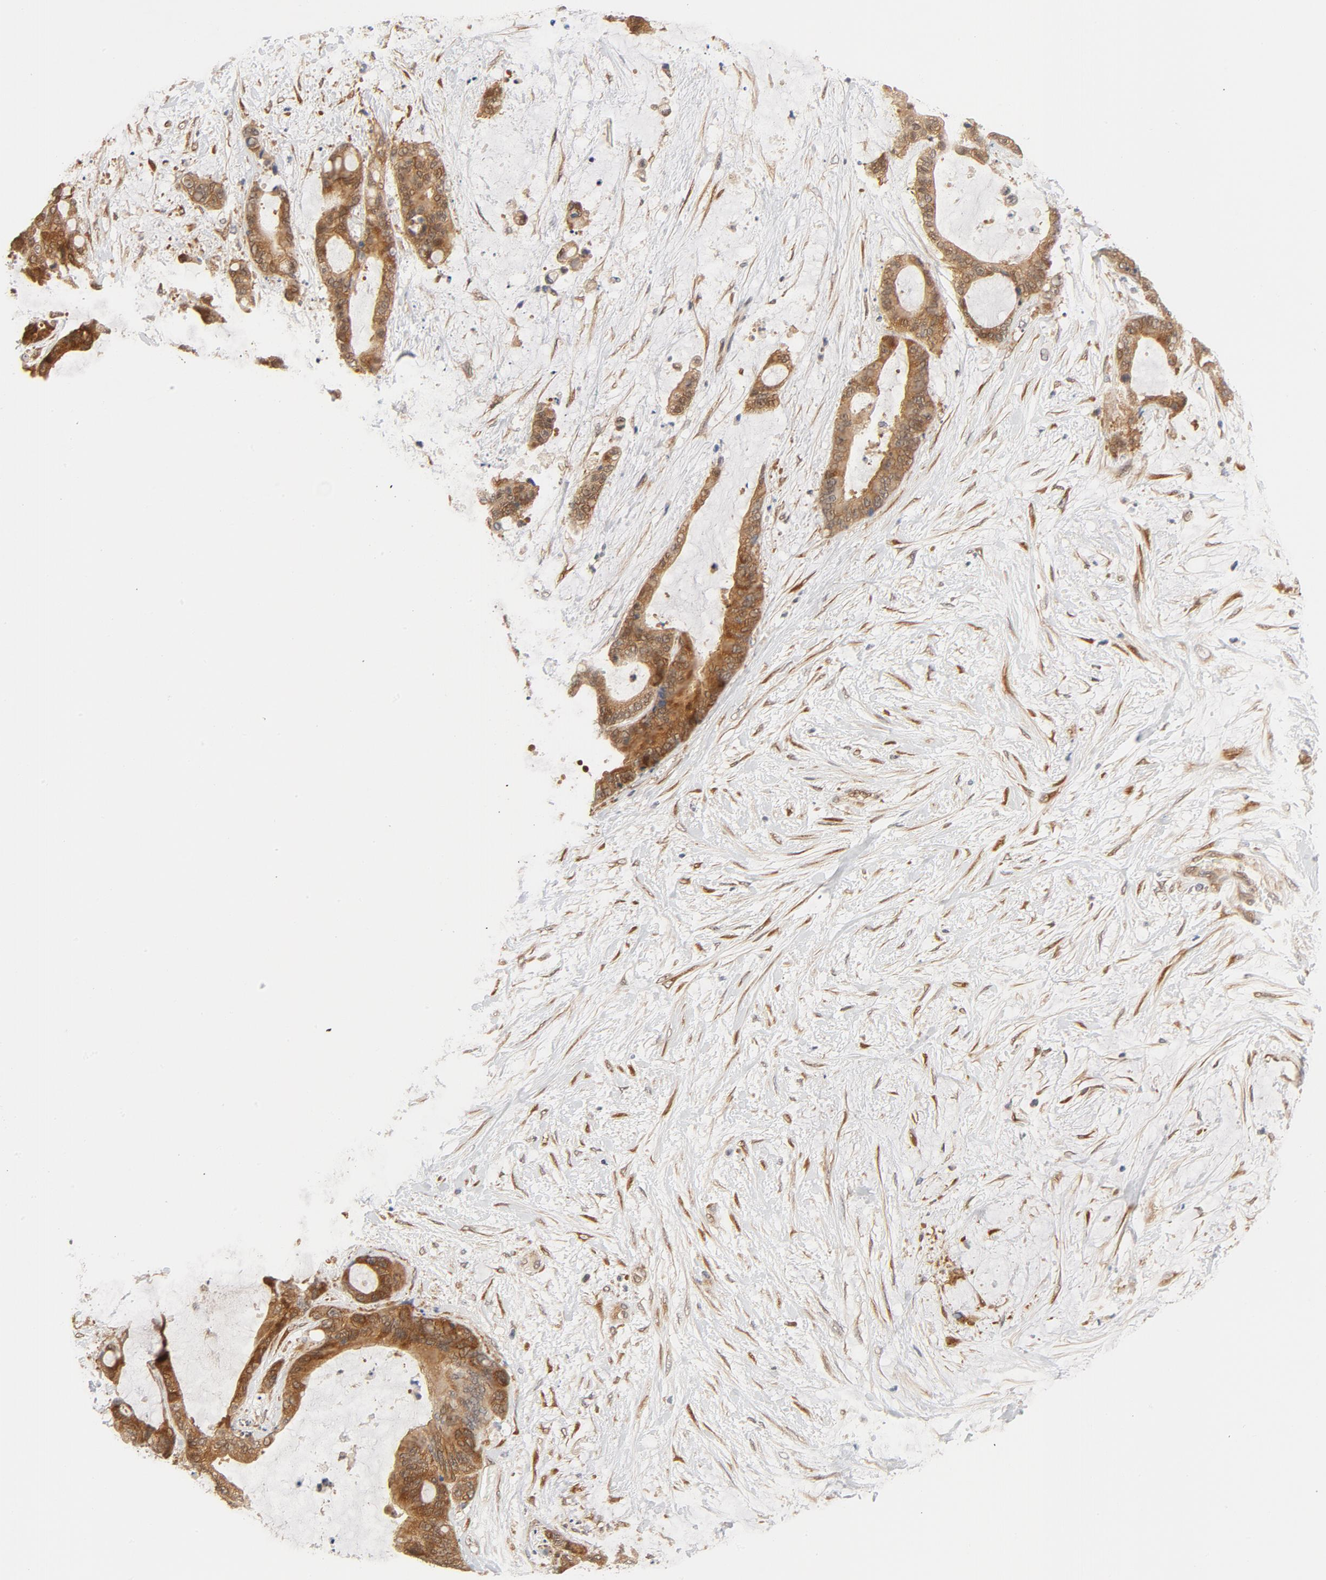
{"staining": {"intensity": "moderate", "quantity": ">75%", "location": "cytoplasmic/membranous"}, "tissue": "liver cancer", "cell_type": "Tumor cells", "image_type": "cancer", "snomed": [{"axis": "morphology", "description": "Cholangiocarcinoma"}, {"axis": "topography", "description": "Liver"}], "caption": "Cholangiocarcinoma (liver) was stained to show a protein in brown. There is medium levels of moderate cytoplasmic/membranous expression in approximately >75% of tumor cells.", "gene": "EIF4E", "patient": {"sex": "female", "age": 73}}